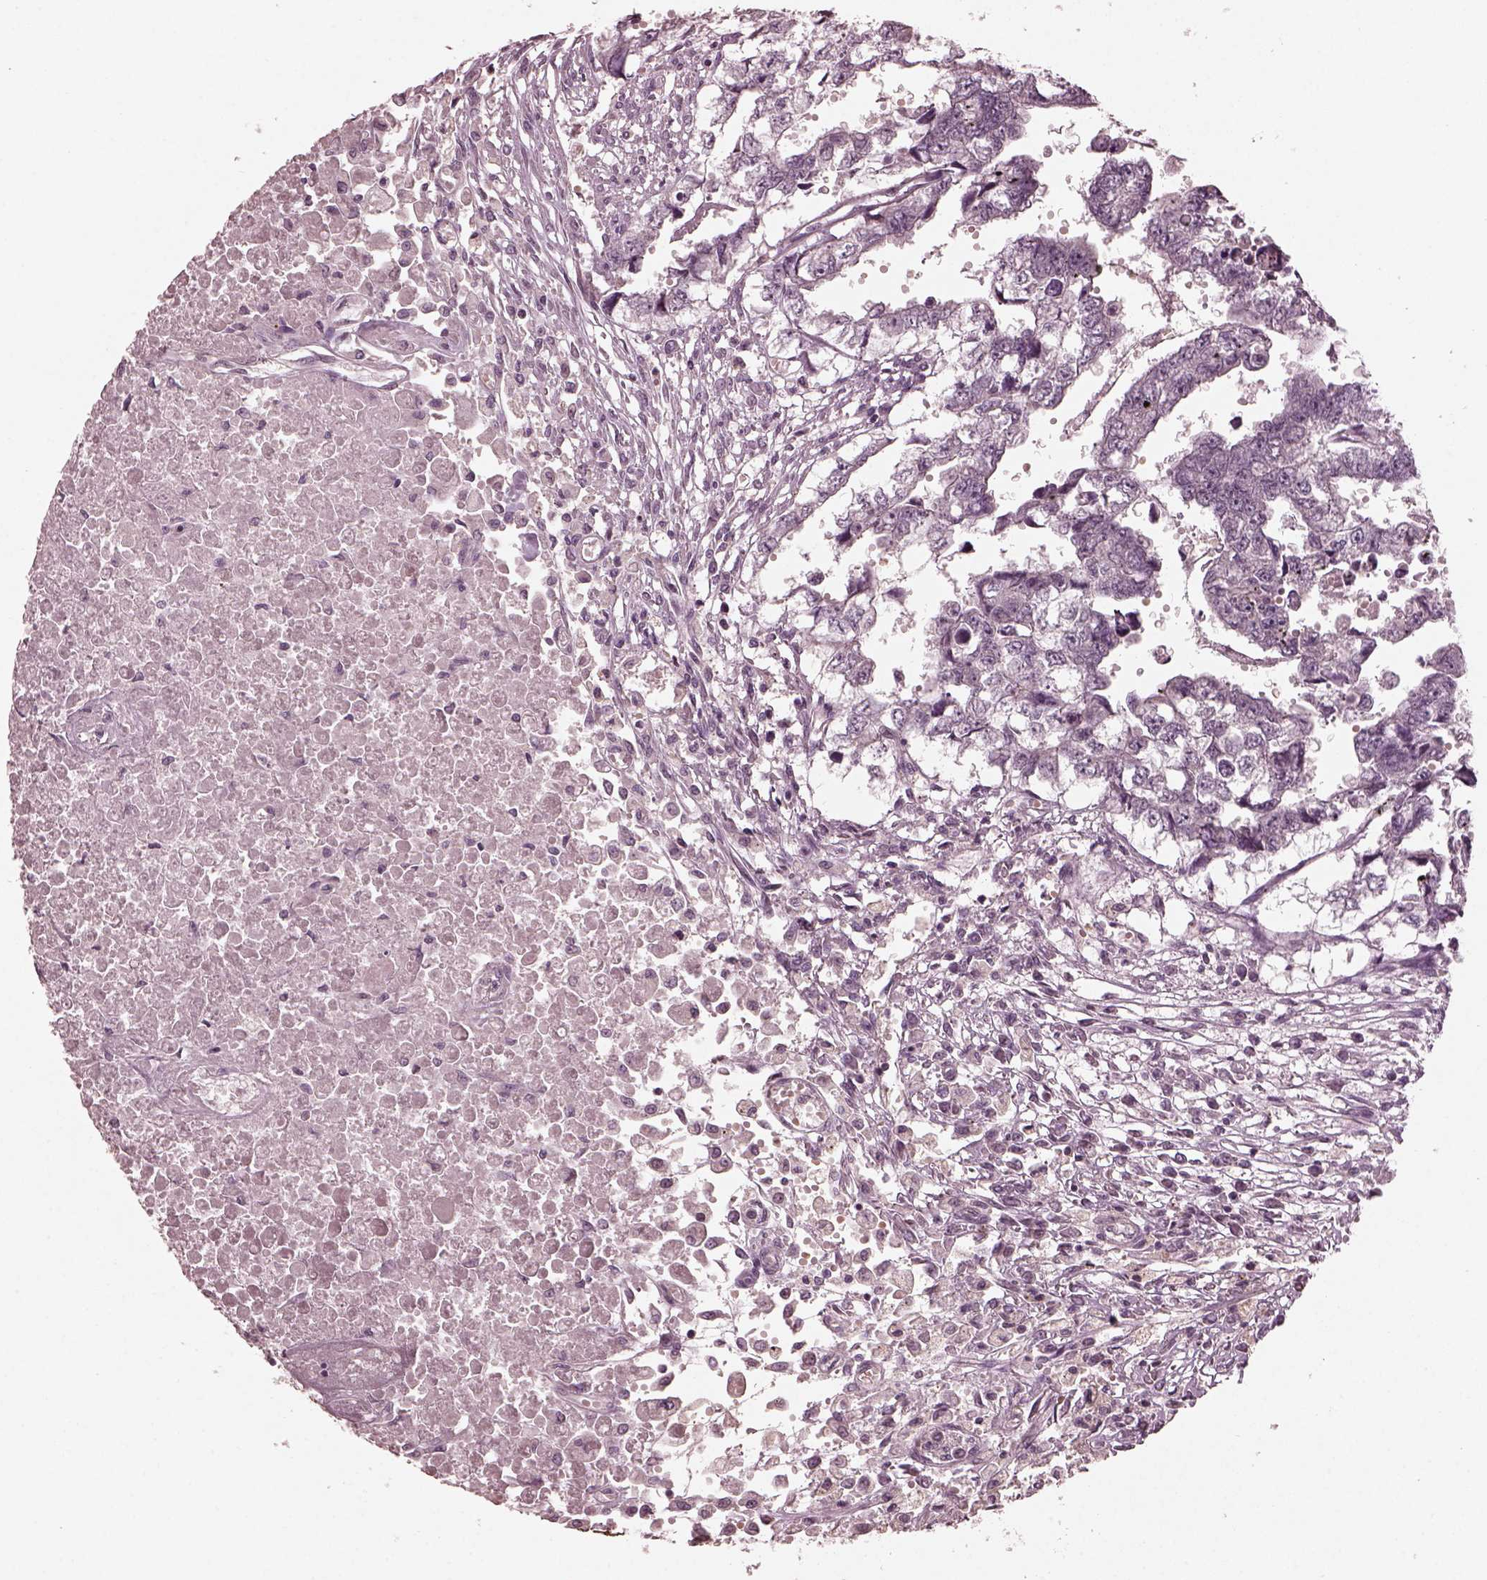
{"staining": {"intensity": "negative", "quantity": "none", "location": "none"}, "tissue": "testis cancer", "cell_type": "Tumor cells", "image_type": "cancer", "snomed": [{"axis": "morphology", "description": "Carcinoma, Embryonal, NOS"}, {"axis": "morphology", "description": "Teratoma, malignant, NOS"}, {"axis": "topography", "description": "Testis"}], "caption": "There is no significant staining in tumor cells of testis cancer.", "gene": "RGS7", "patient": {"sex": "male", "age": 44}}